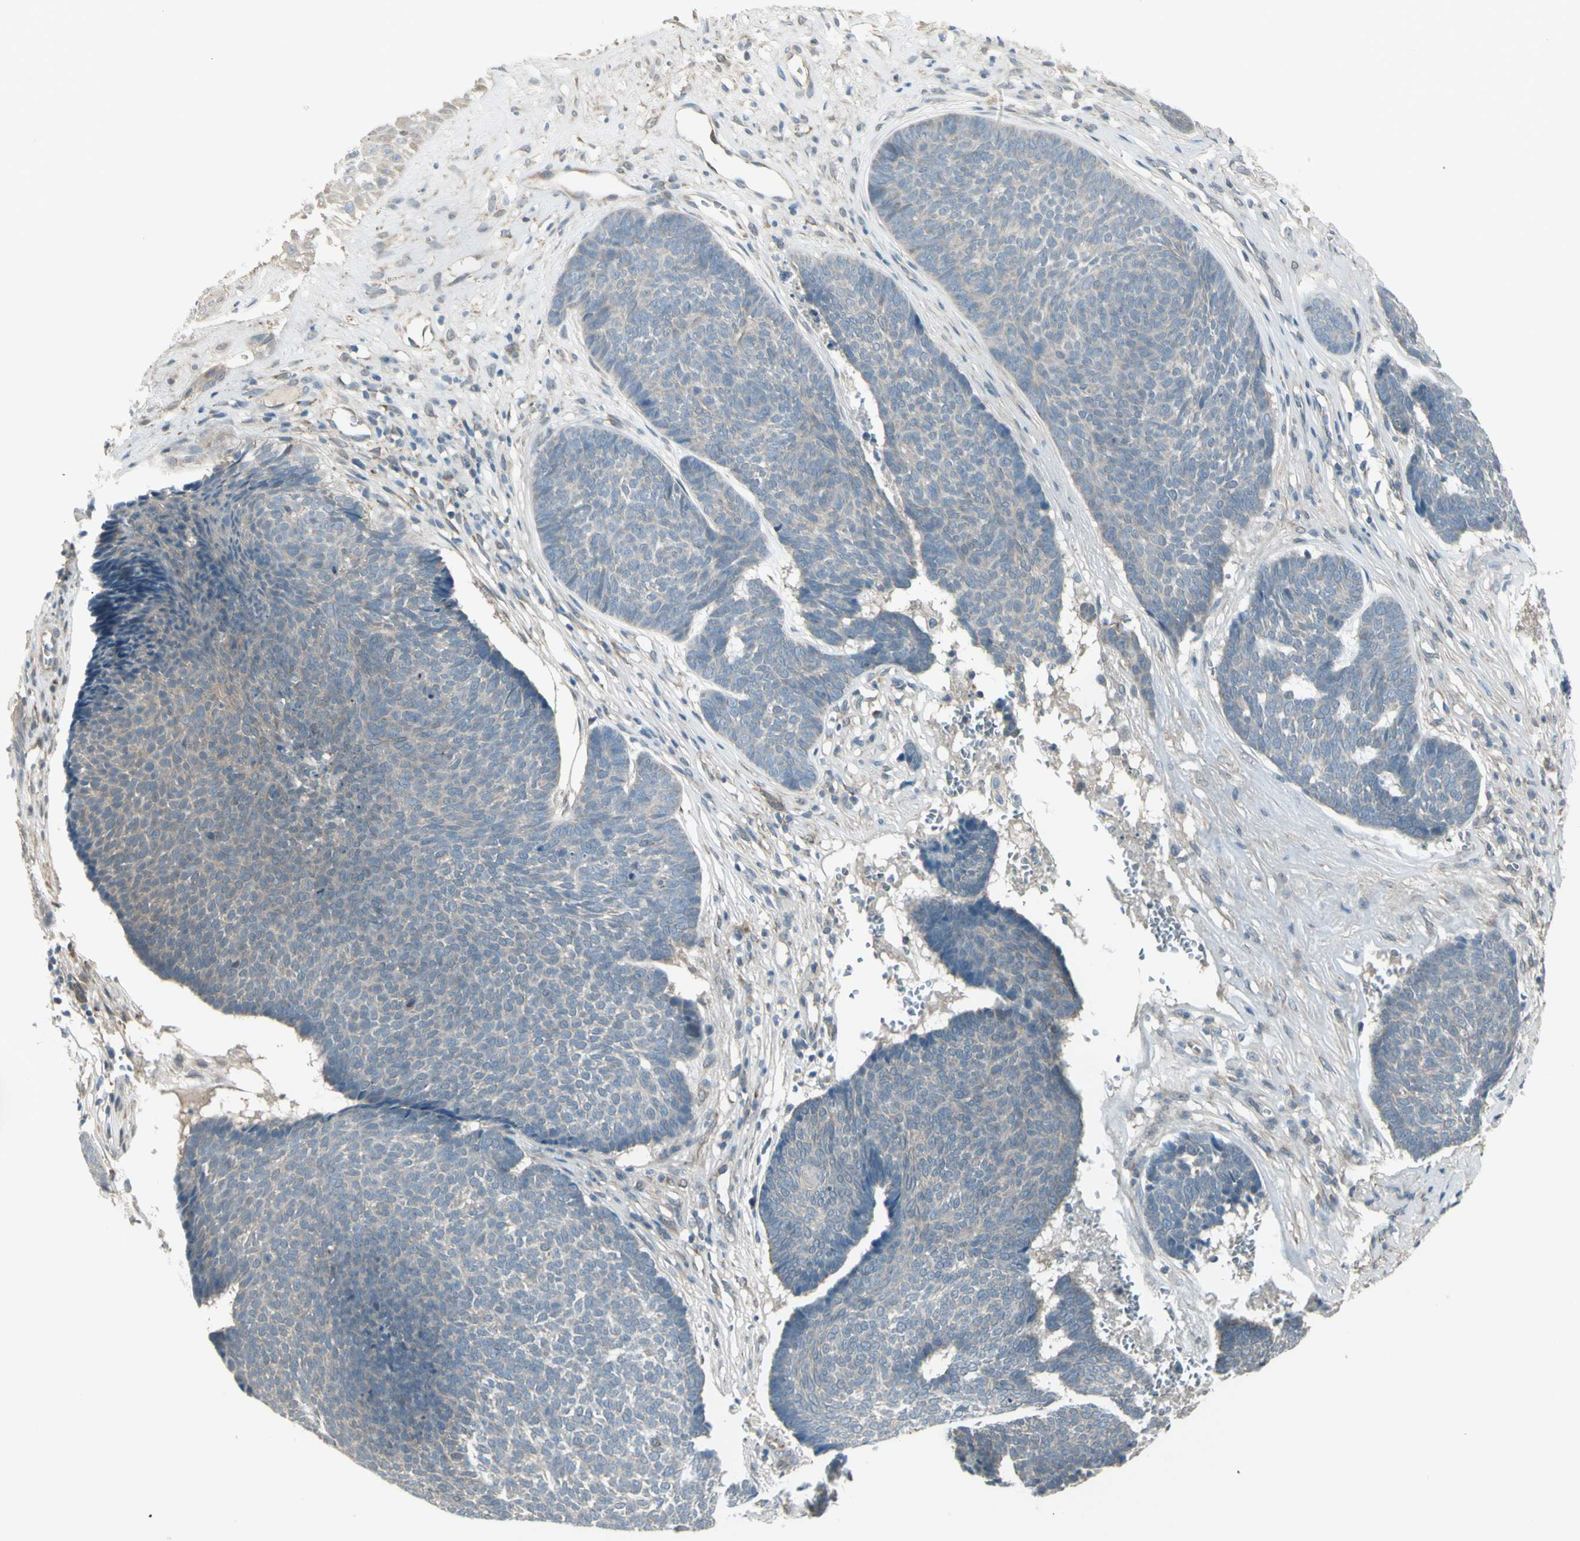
{"staining": {"intensity": "negative", "quantity": "none", "location": "none"}, "tissue": "skin cancer", "cell_type": "Tumor cells", "image_type": "cancer", "snomed": [{"axis": "morphology", "description": "Basal cell carcinoma"}, {"axis": "topography", "description": "Skin"}], "caption": "Protein analysis of skin cancer exhibits no significant staining in tumor cells. (DAB immunohistochemistry with hematoxylin counter stain).", "gene": "NAXD", "patient": {"sex": "male", "age": 84}}